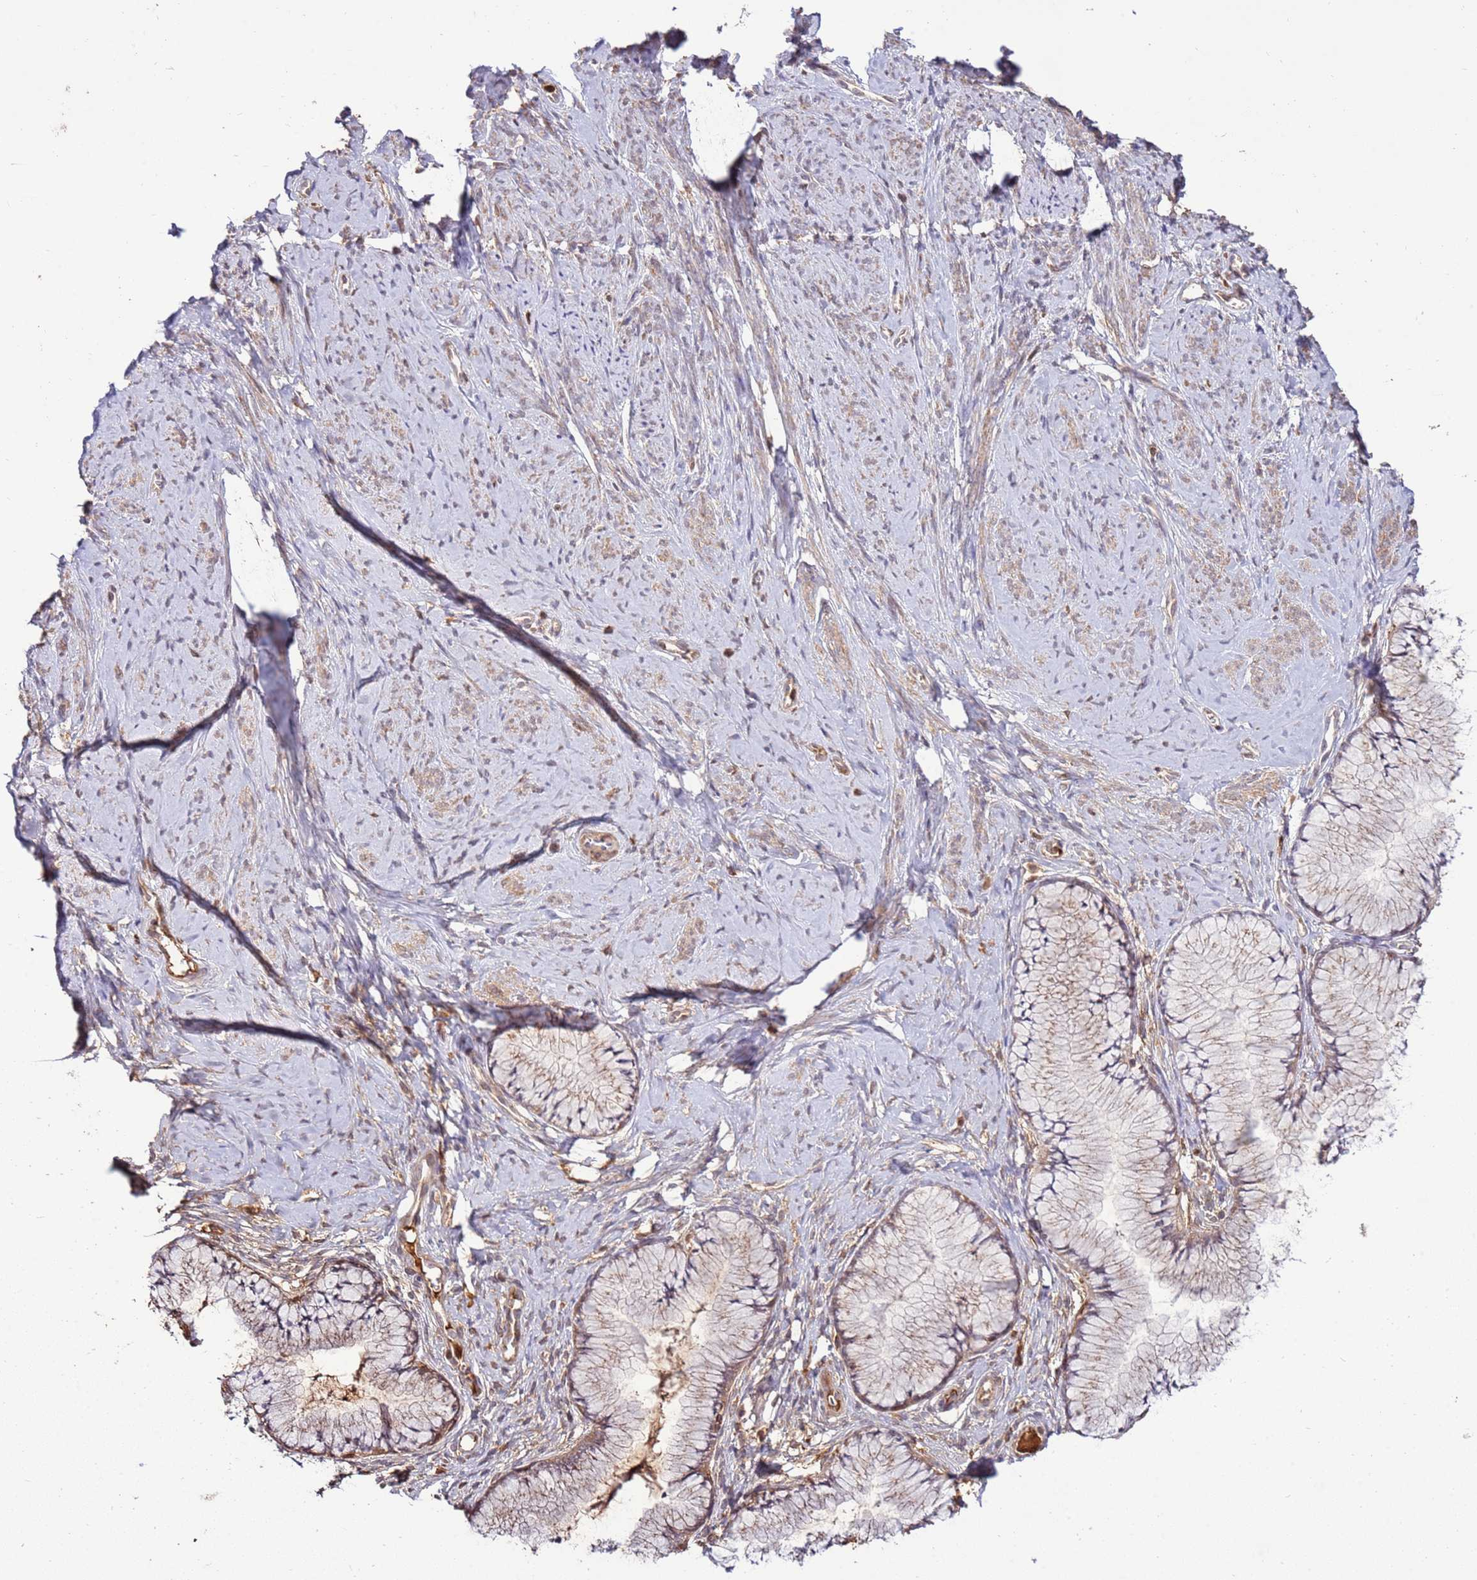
{"staining": {"intensity": "moderate", "quantity": "25%-75%", "location": "cytoplasmic/membranous"}, "tissue": "cervix", "cell_type": "Glandular cells", "image_type": "normal", "snomed": [{"axis": "morphology", "description": "Normal tissue, NOS"}, {"axis": "topography", "description": "Cervix"}], "caption": "Unremarkable cervix shows moderate cytoplasmic/membranous positivity in approximately 25%-75% of glandular cells, visualized by immunohistochemistry.", "gene": "ZNF624", "patient": {"sex": "female", "age": 42}}